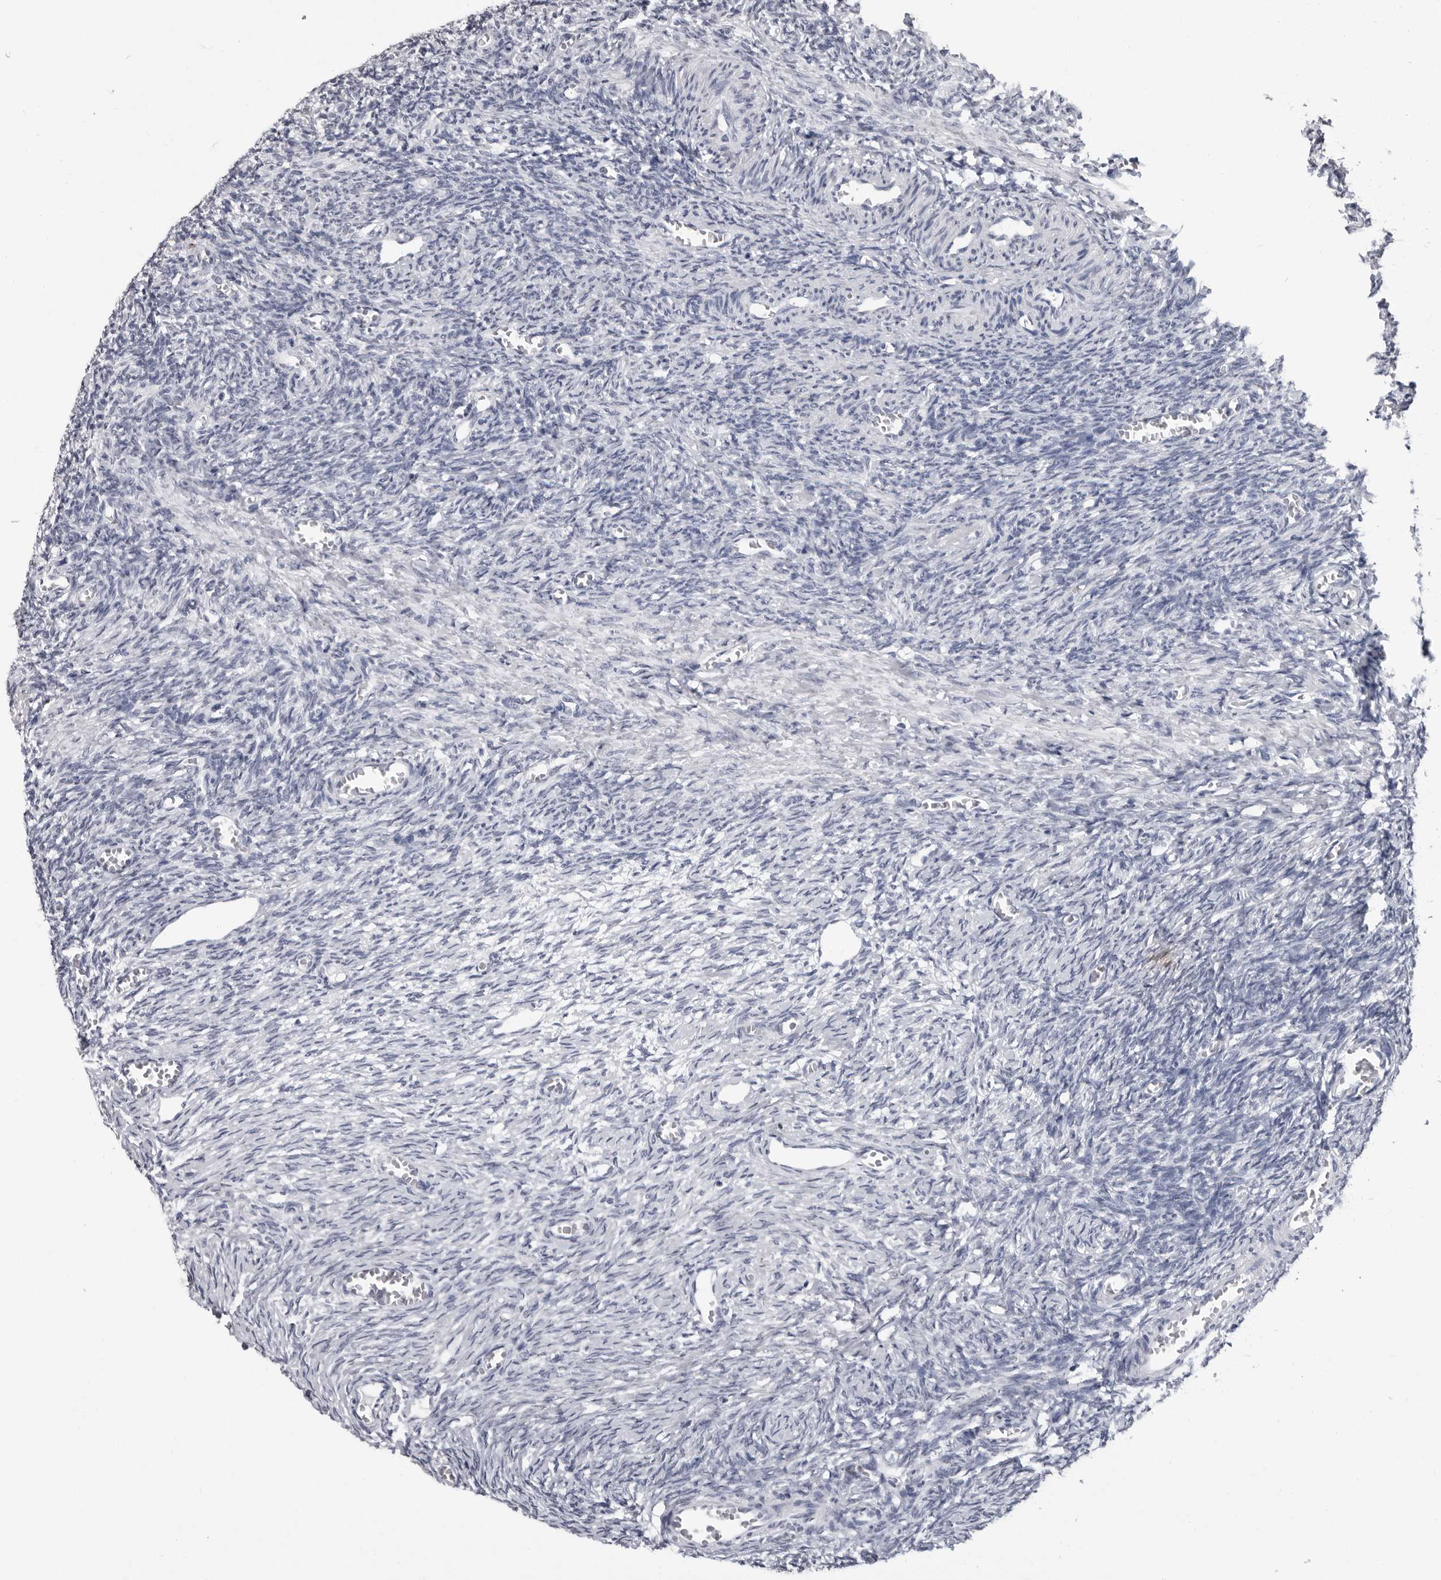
{"staining": {"intensity": "negative", "quantity": "none", "location": "none"}, "tissue": "ovary", "cell_type": "Ovarian stroma cells", "image_type": "normal", "snomed": [{"axis": "morphology", "description": "Normal tissue, NOS"}, {"axis": "topography", "description": "Ovary"}], "caption": "This is an immunohistochemistry image of benign human ovary. There is no positivity in ovarian stroma cells.", "gene": "HEPACAM", "patient": {"sex": "female", "age": 27}}